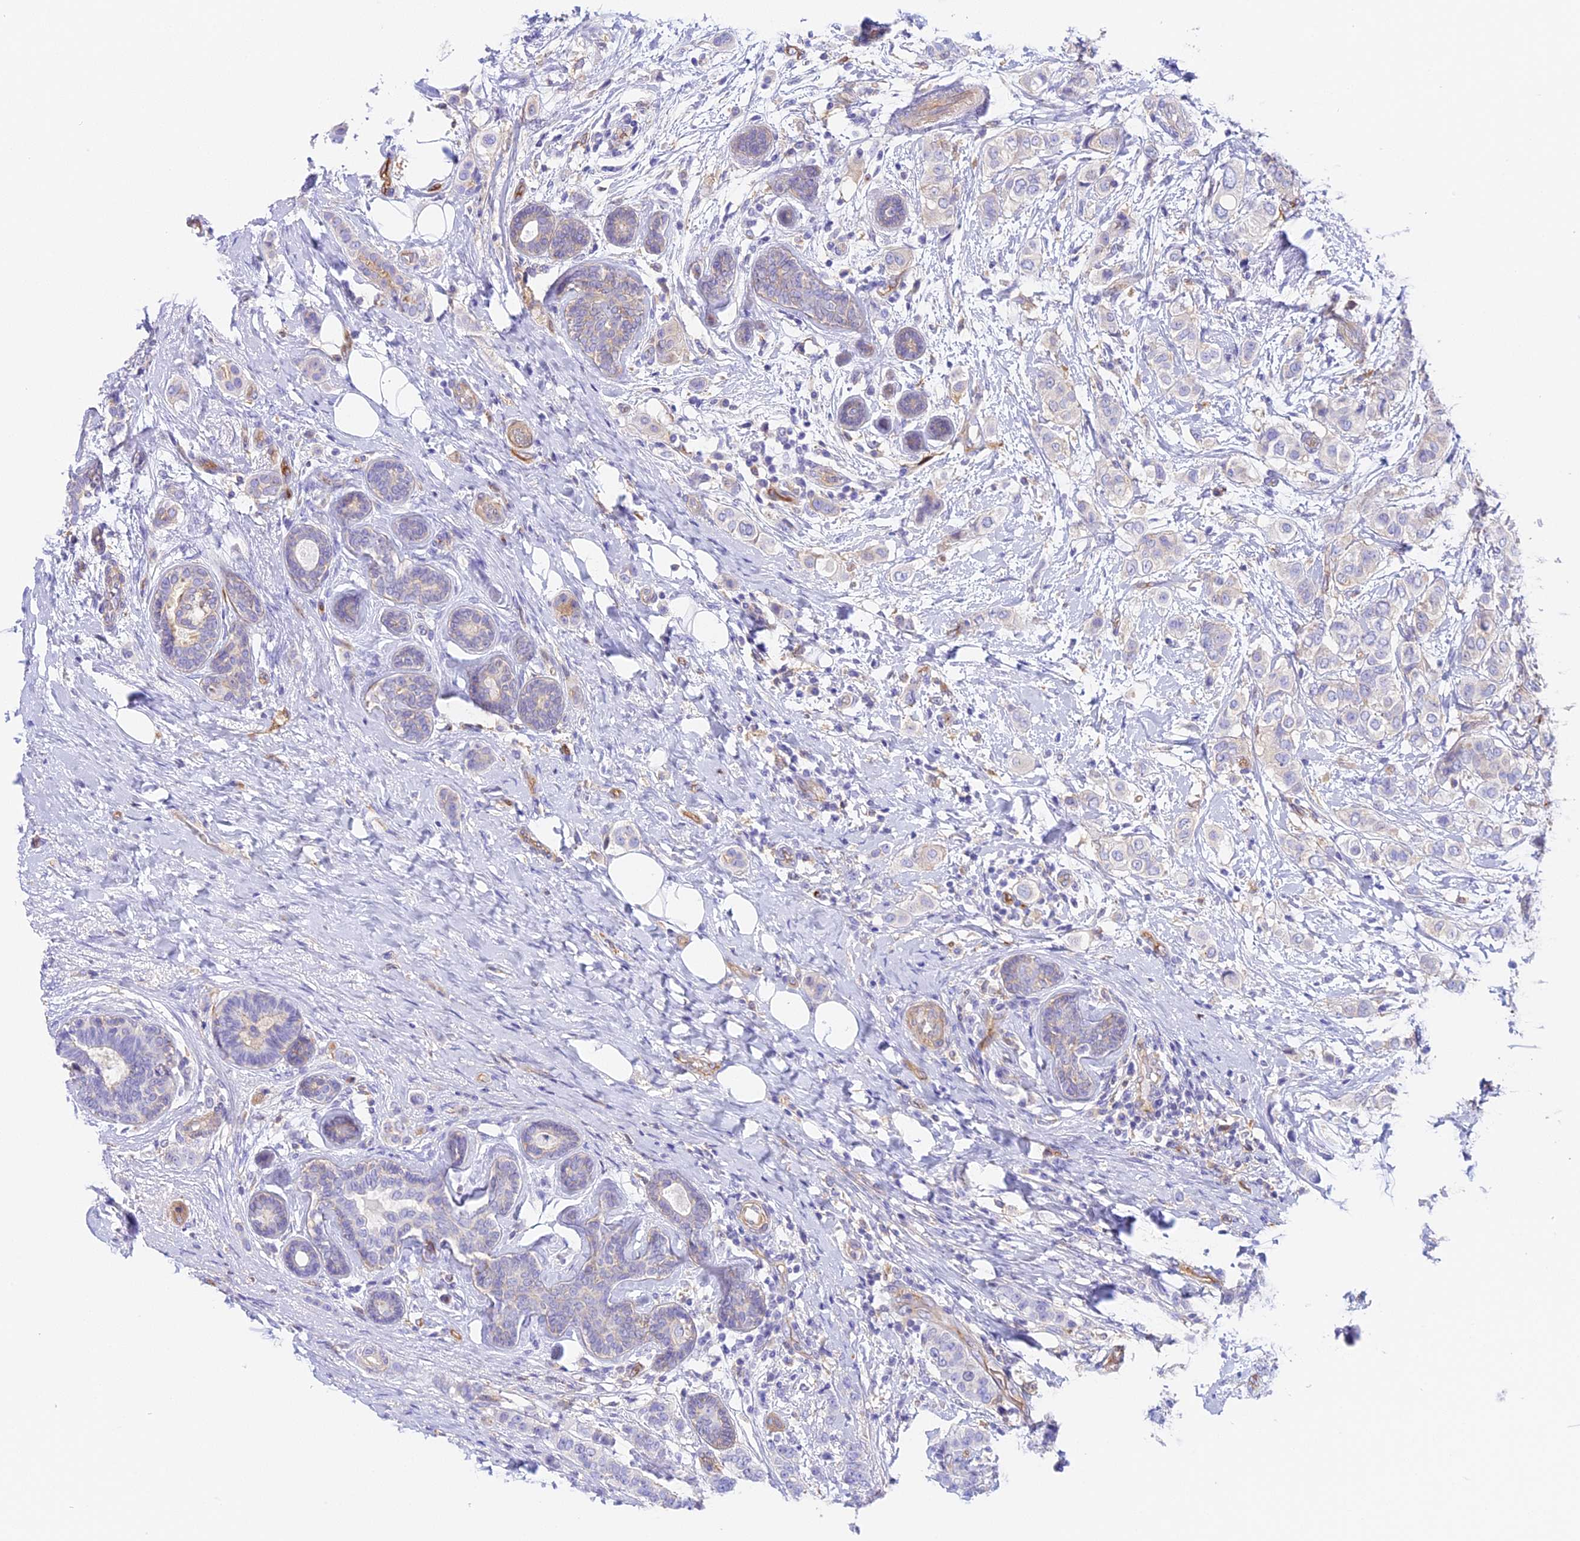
{"staining": {"intensity": "negative", "quantity": "none", "location": "none"}, "tissue": "breast cancer", "cell_type": "Tumor cells", "image_type": "cancer", "snomed": [{"axis": "morphology", "description": "Lobular carcinoma"}, {"axis": "topography", "description": "Breast"}], "caption": "A high-resolution photomicrograph shows immunohistochemistry (IHC) staining of breast lobular carcinoma, which demonstrates no significant expression in tumor cells.", "gene": "HOMER3", "patient": {"sex": "female", "age": 51}}